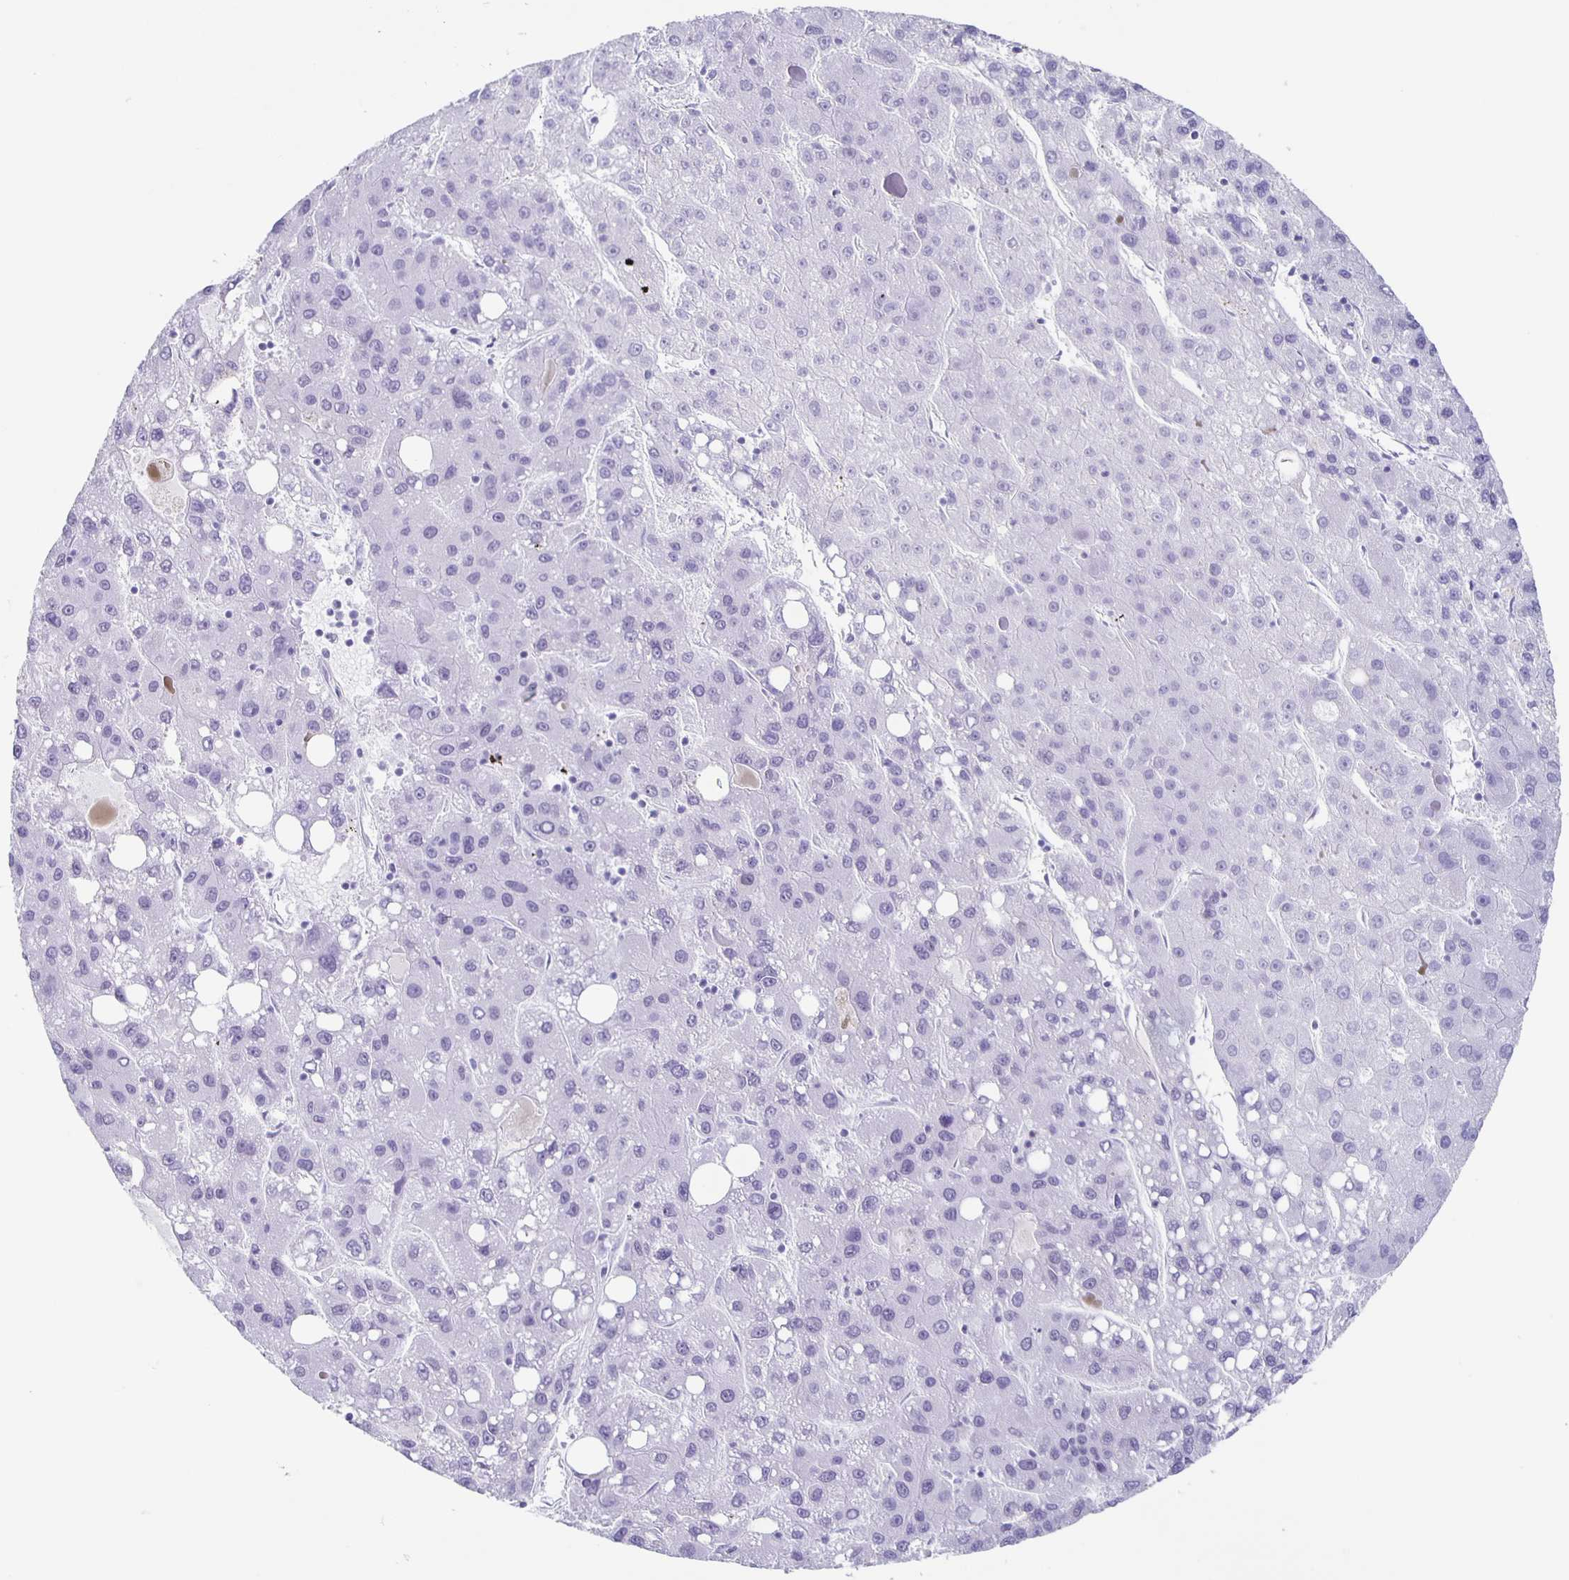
{"staining": {"intensity": "negative", "quantity": "none", "location": "none"}, "tissue": "liver cancer", "cell_type": "Tumor cells", "image_type": "cancer", "snomed": [{"axis": "morphology", "description": "Carcinoma, Hepatocellular, NOS"}, {"axis": "topography", "description": "Liver"}], "caption": "This is an immunohistochemistry micrograph of liver cancer. There is no staining in tumor cells.", "gene": "TPPP", "patient": {"sex": "female", "age": 82}}